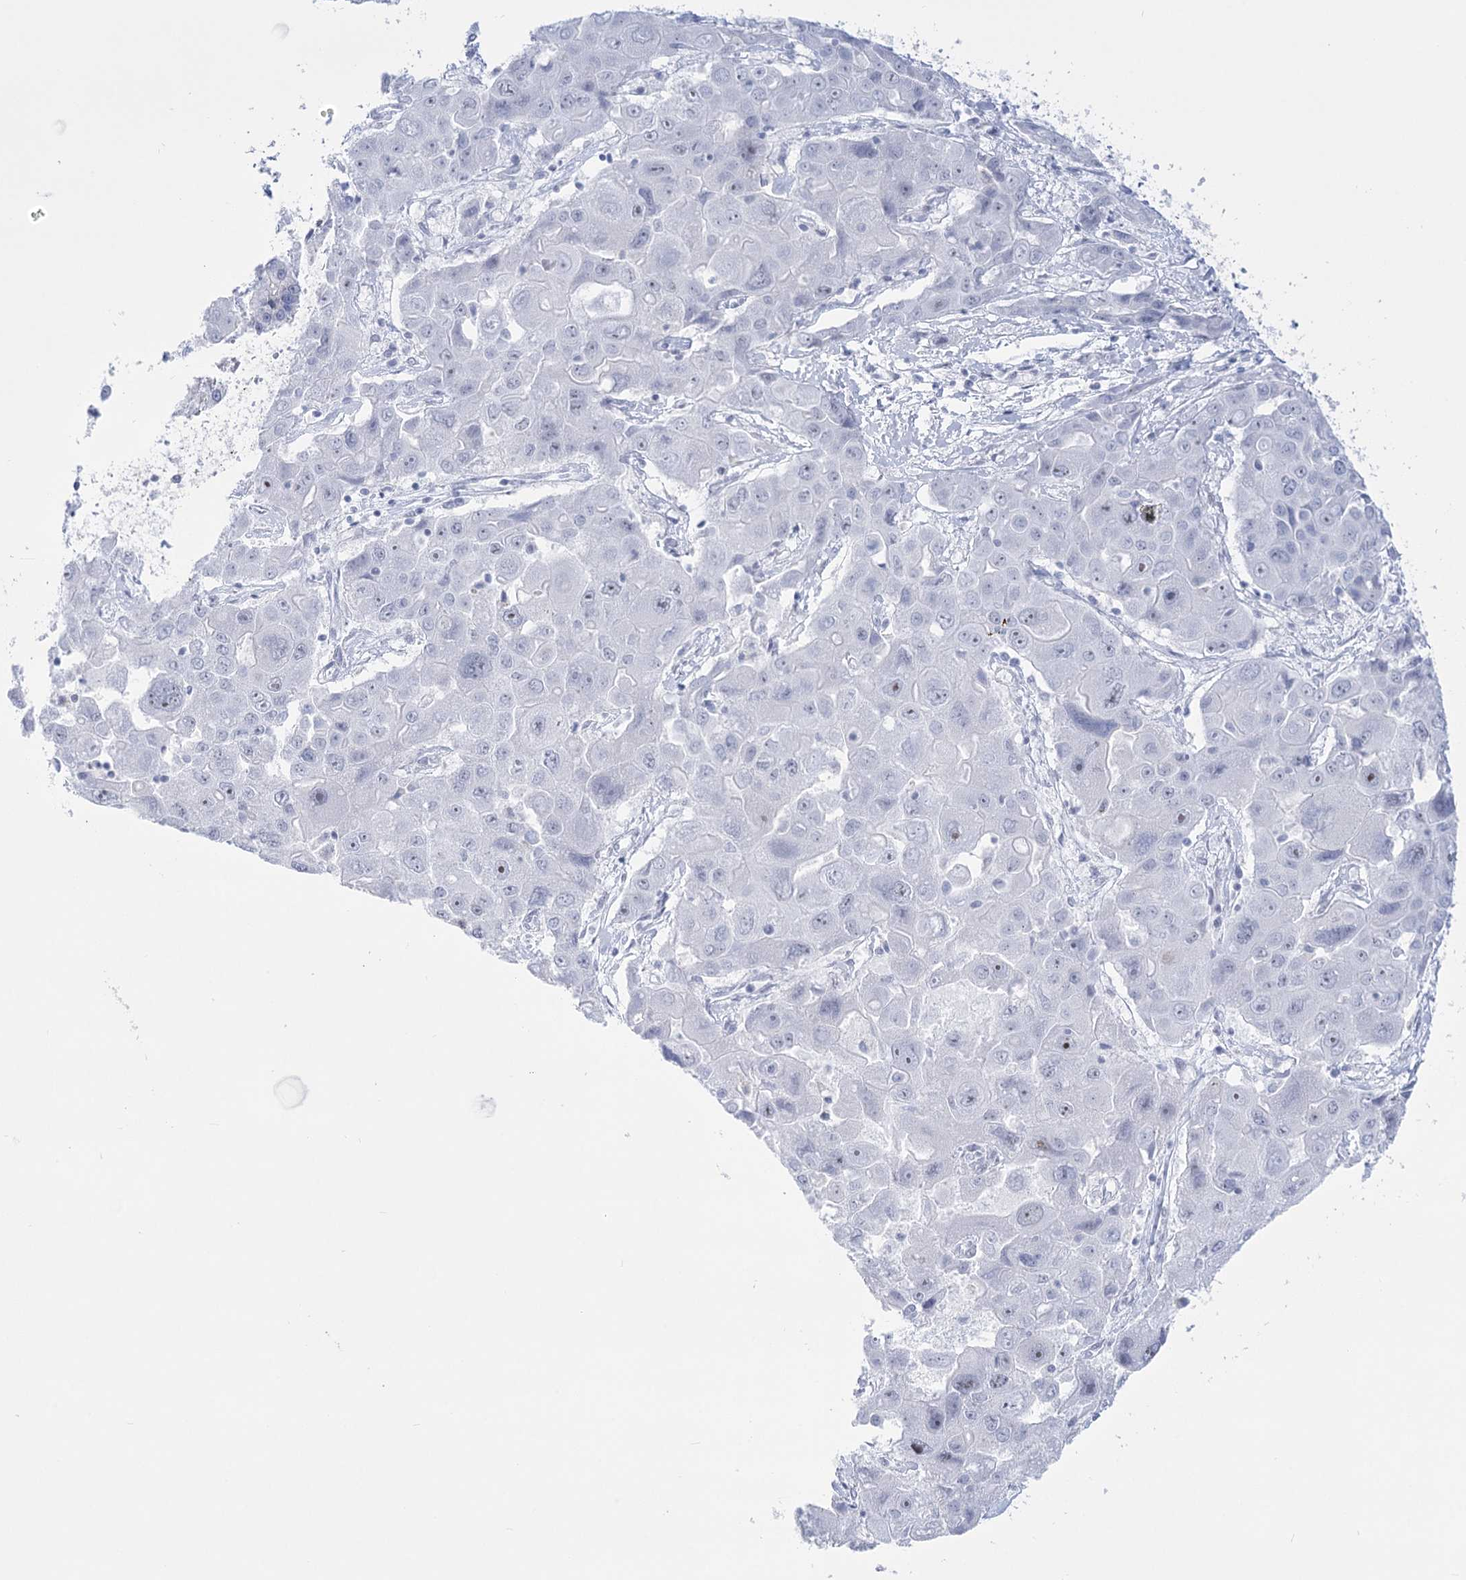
{"staining": {"intensity": "negative", "quantity": "none", "location": "none"}, "tissue": "liver cancer", "cell_type": "Tumor cells", "image_type": "cancer", "snomed": [{"axis": "morphology", "description": "Cholangiocarcinoma"}, {"axis": "topography", "description": "Liver"}], "caption": "This is a image of immunohistochemistry staining of cholangiocarcinoma (liver), which shows no positivity in tumor cells. Brightfield microscopy of immunohistochemistry stained with DAB (3,3'-diaminobenzidine) (brown) and hematoxylin (blue), captured at high magnification.", "gene": "HORMAD1", "patient": {"sex": "male", "age": 67}}